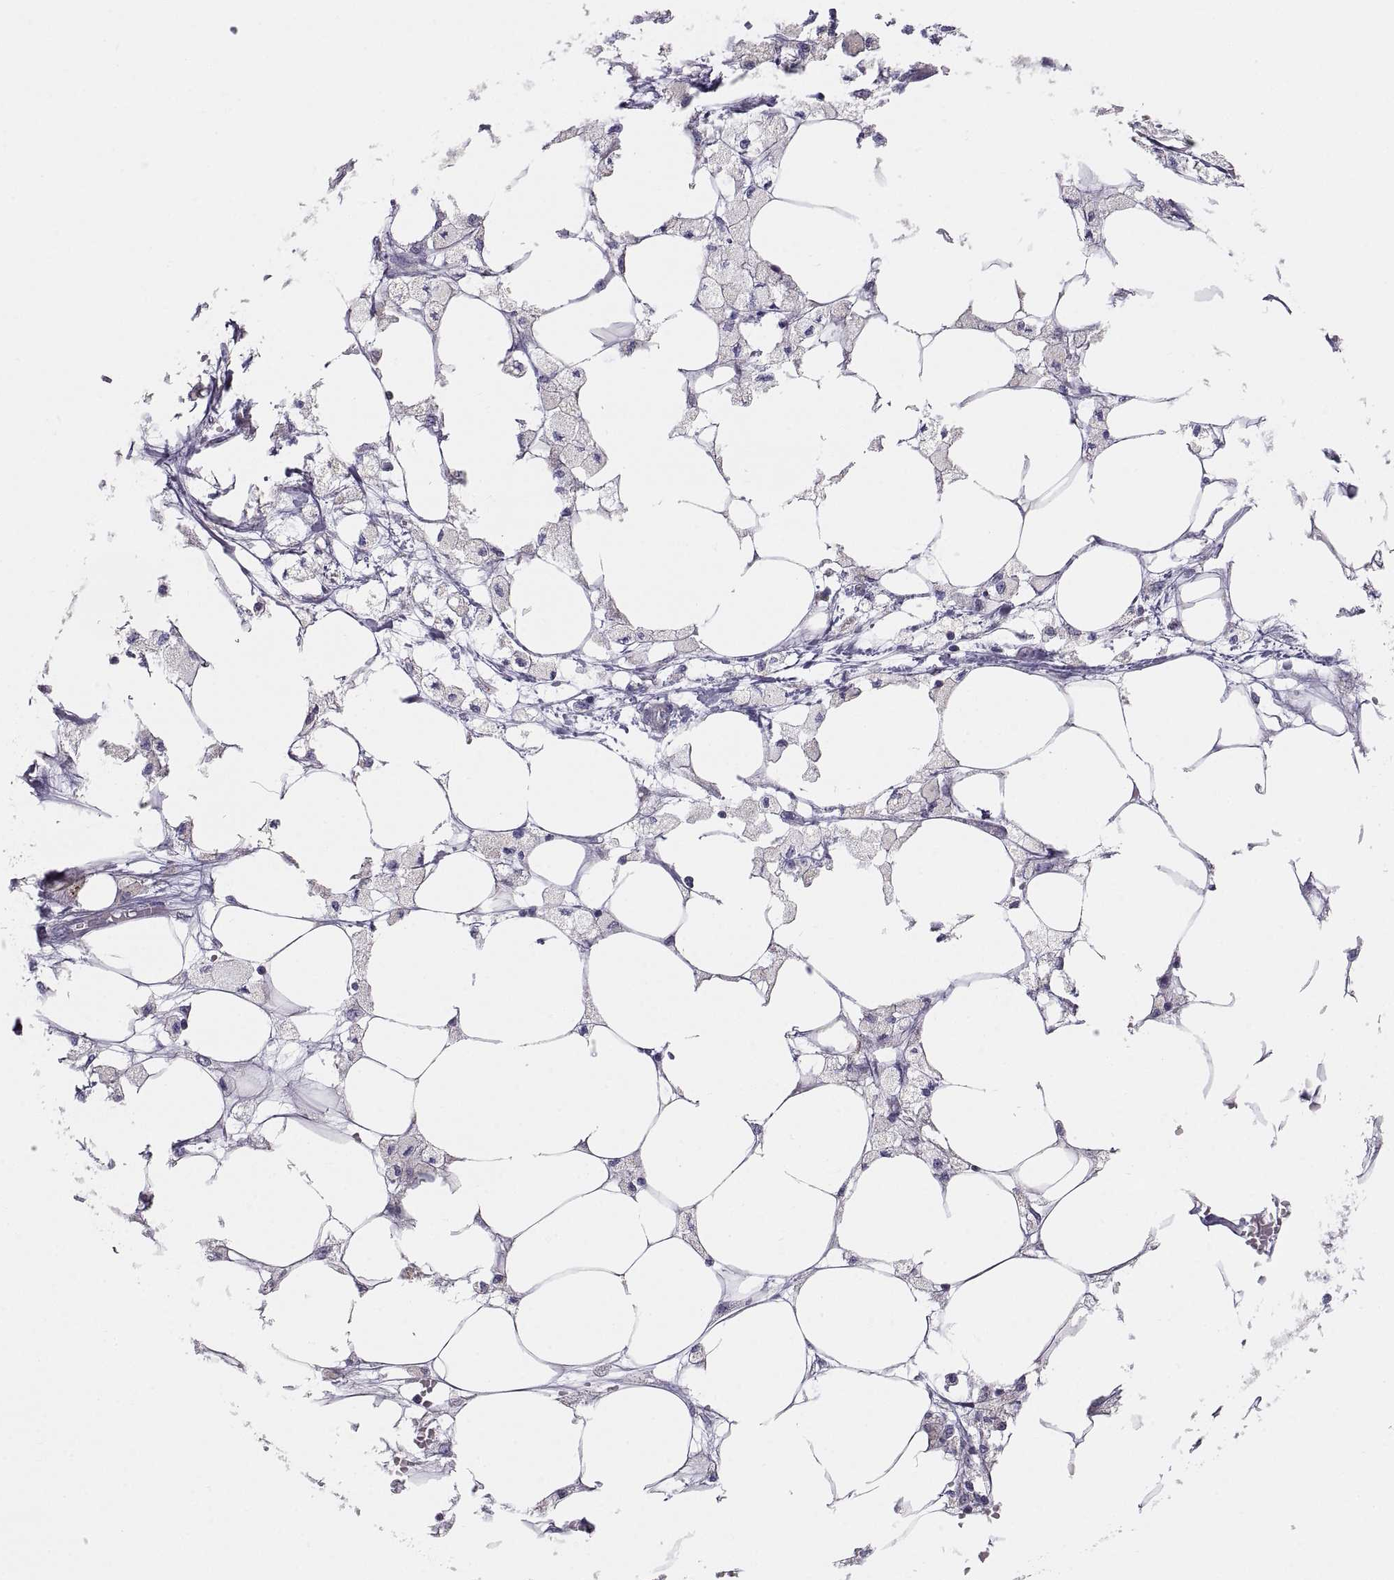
{"staining": {"intensity": "negative", "quantity": "none", "location": "none"}, "tissue": "endometrial cancer", "cell_type": "Tumor cells", "image_type": "cancer", "snomed": [{"axis": "morphology", "description": "Adenocarcinoma, NOS"}, {"axis": "morphology", "description": "Adenocarcinoma, metastatic, NOS"}, {"axis": "topography", "description": "Adipose tissue"}, {"axis": "topography", "description": "Endometrium"}], "caption": "A high-resolution micrograph shows immunohistochemistry (IHC) staining of endometrial cancer, which shows no significant staining in tumor cells.", "gene": "TNNC1", "patient": {"sex": "female", "age": 67}}